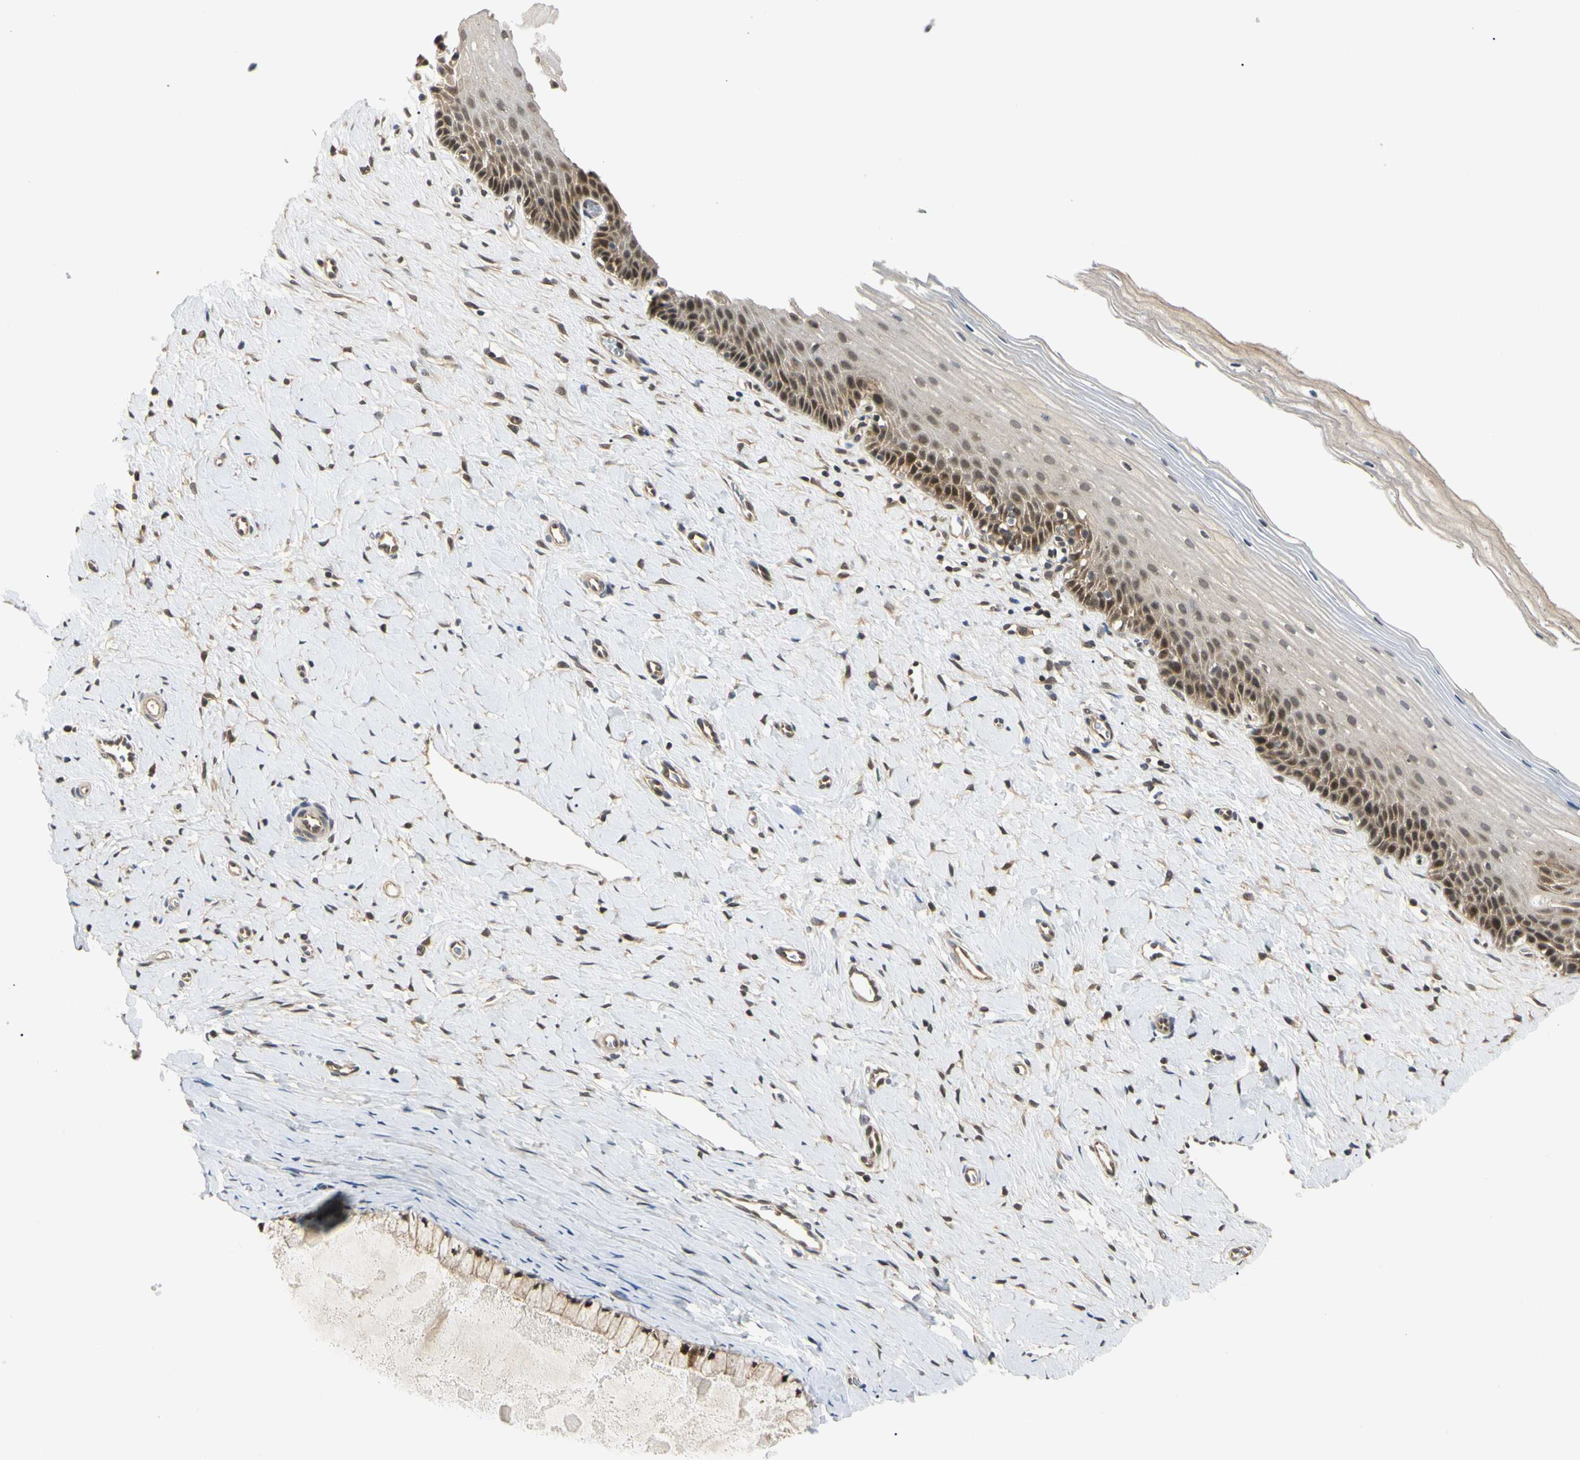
{"staining": {"intensity": "moderate", "quantity": ">75%", "location": "cytoplasmic/membranous,nuclear"}, "tissue": "cervix", "cell_type": "Glandular cells", "image_type": "normal", "snomed": [{"axis": "morphology", "description": "Normal tissue, NOS"}, {"axis": "topography", "description": "Cervix"}], "caption": "Immunohistochemical staining of benign cervix displays medium levels of moderate cytoplasmic/membranous,nuclear staining in about >75% of glandular cells. (IHC, brightfield microscopy, high magnification).", "gene": "UBE2Z", "patient": {"sex": "female", "age": 39}}